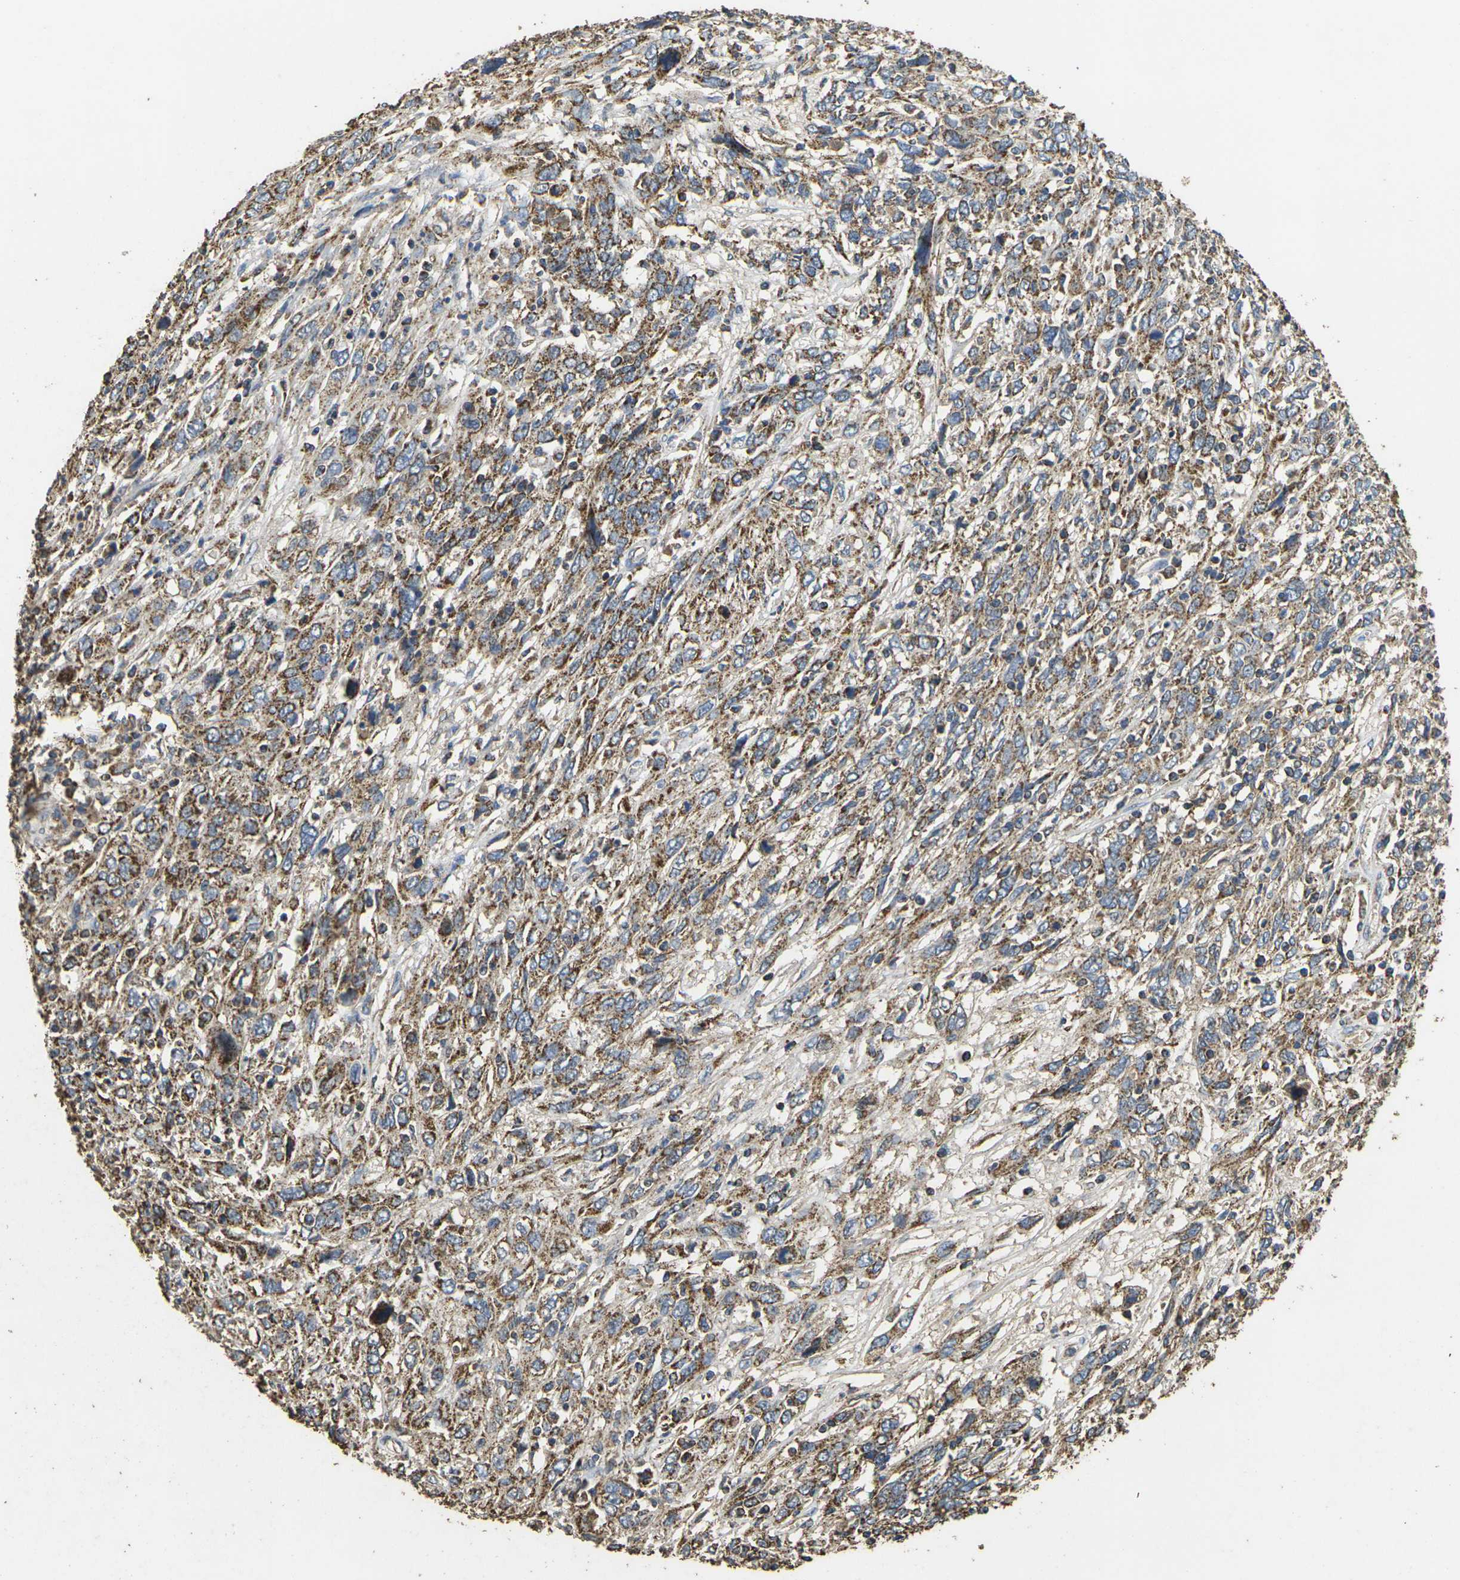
{"staining": {"intensity": "moderate", "quantity": ">75%", "location": "cytoplasmic/membranous"}, "tissue": "cervical cancer", "cell_type": "Tumor cells", "image_type": "cancer", "snomed": [{"axis": "morphology", "description": "Squamous cell carcinoma, NOS"}, {"axis": "topography", "description": "Cervix"}], "caption": "Immunohistochemistry image of neoplastic tissue: human squamous cell carcinoma (cervical) stained using immunohistochemistry displays medium levels of moderate protein expression localized specifically in the cytoplasmic/membranous of tumor cells, appearing as a cytoplasmic/membranous brown color.", "gene": "MAPK11", "patient": {"sex": "female", "age": 46}}